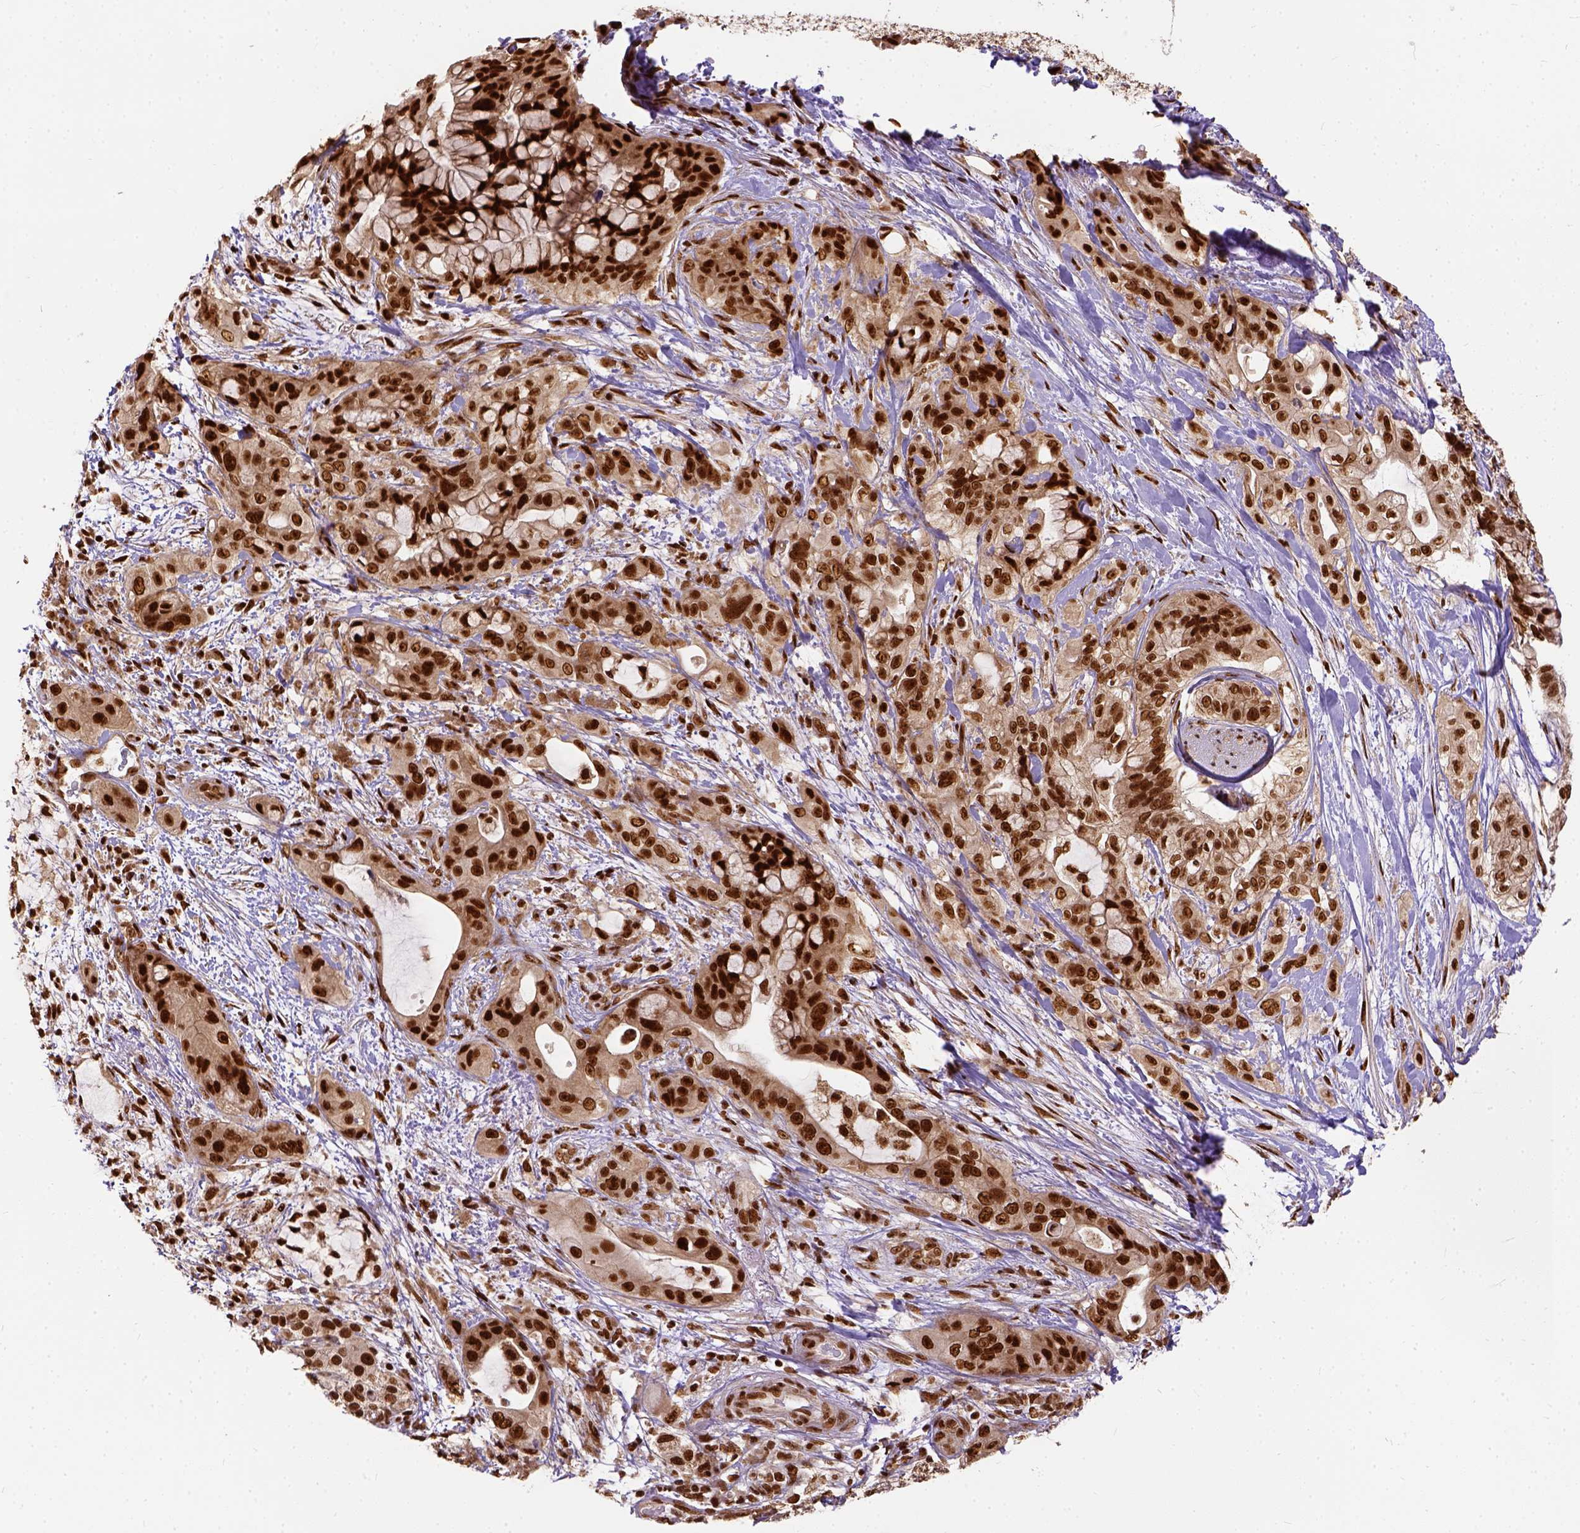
{"staining": {"intensity": "strong", "quantity": ">75%", "location": "nuclear"}, "tissue": "pancreatic cancer", "cell_type": "Tumor cells", "image_type": "cancer", "snomed": [{"axis": "morphology", "description": "Adenocarcinoma, NOS"}, {"axis": "topography", "description": "Pancreas"}], "caption": "Tumor cells reveal strong nuclear expression in about >75% of cells in pancreatic cancer. (Brightfield microscopy of DAB IHC at high magnification).", "gene": "NACC1", "patient": {"sex": "male", "age": 71}}